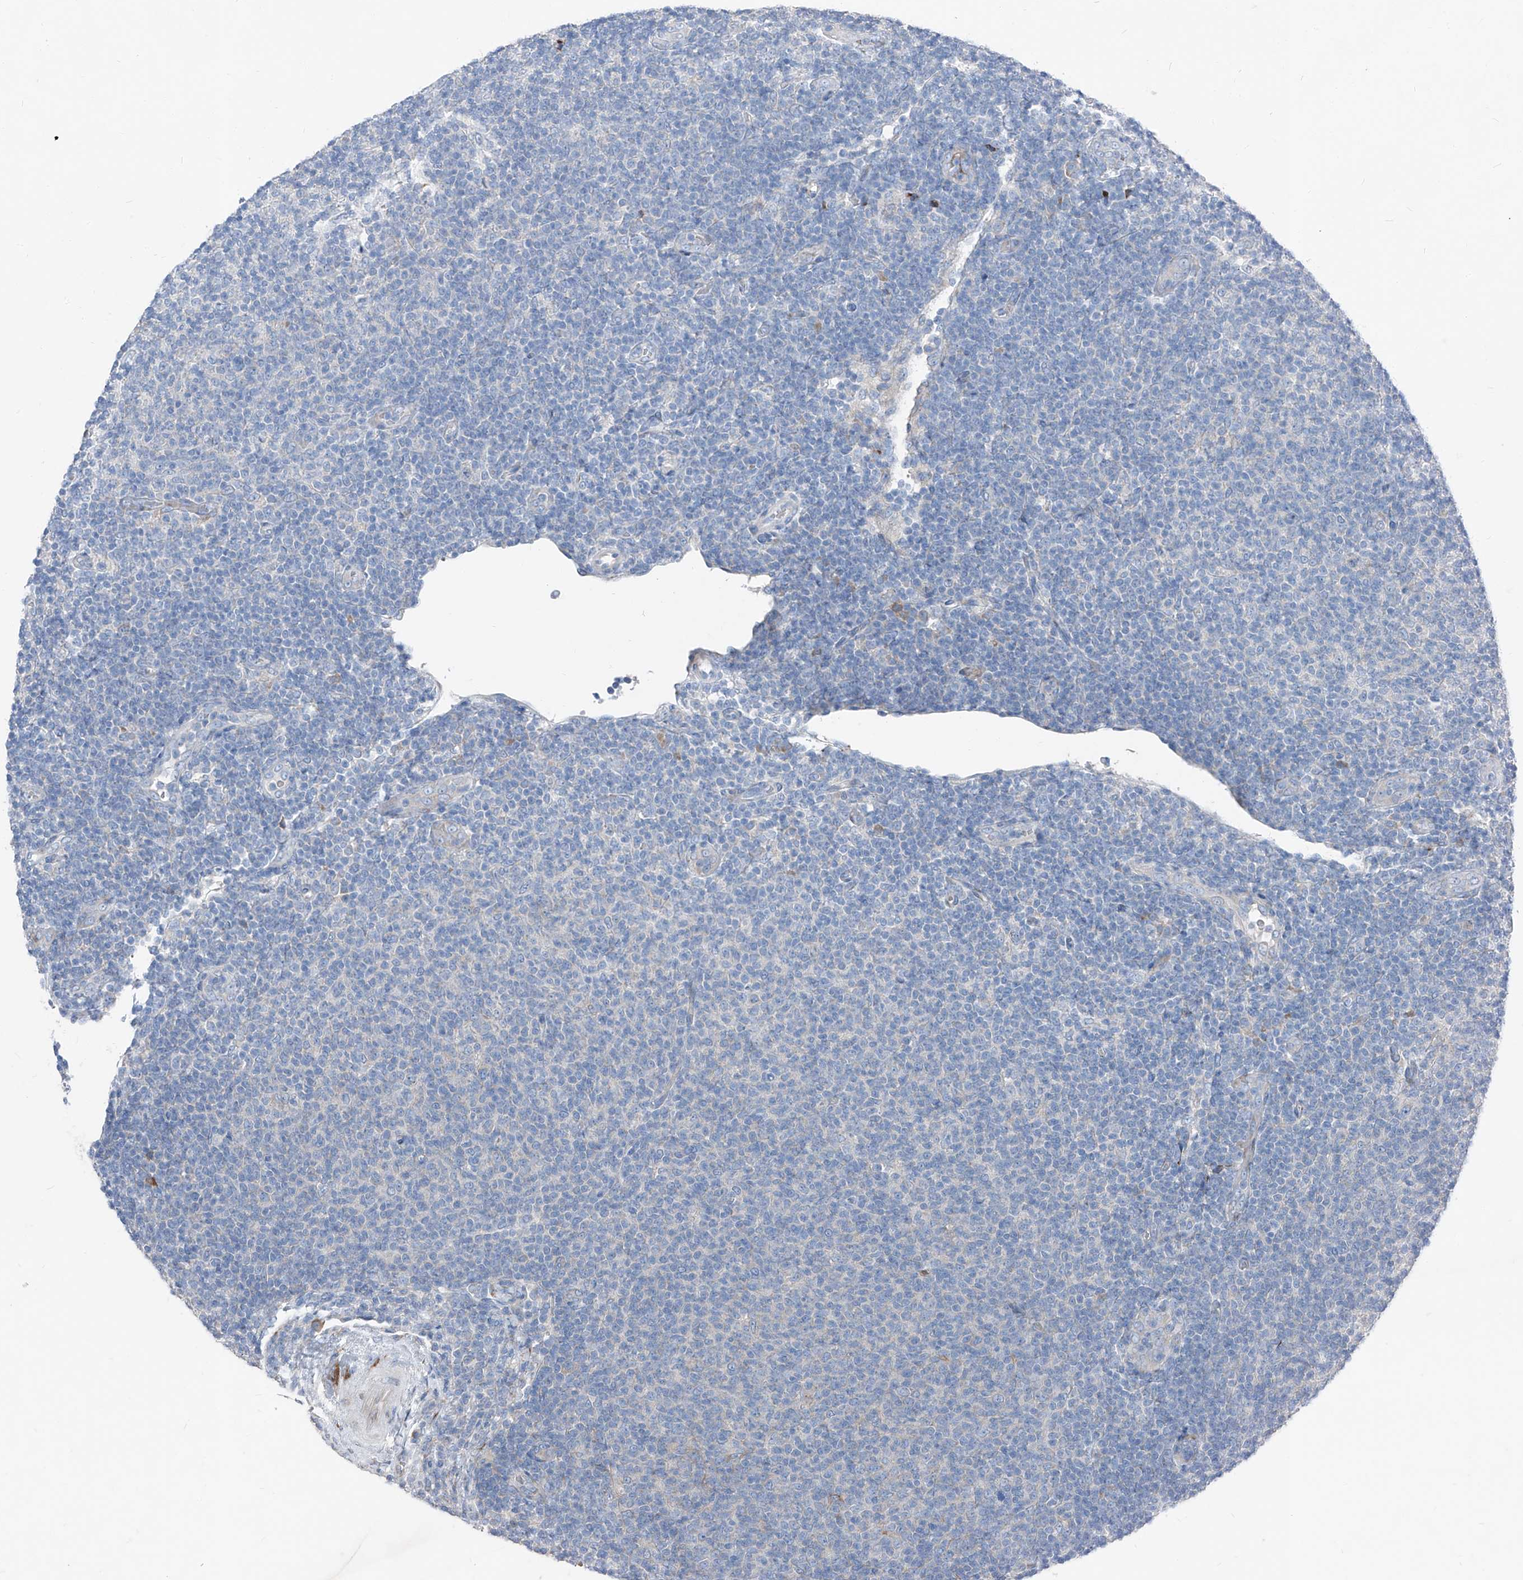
{"staining": {"intensity": "negative", "quantity": "none", "location": "none"}, "tissue": "lymphoma", "cell_type": "Tumor cells", "image_type": "cancer", "snomed": [{"axis": "morphology", "description": "Malignant lymphoma, non-Hodgkin's type, Low grade"}, {"axis": "topography", "description": "Lymph node"}], "caption": "Tumor cells show no significant protein expression in lymphoma. (DAB (3,3'-diaminobenzidine) IHC visualized using brightfield microscopy, high magnification).", "gene": "IFI27", "patient": {"sex": "male", "age": 66}}